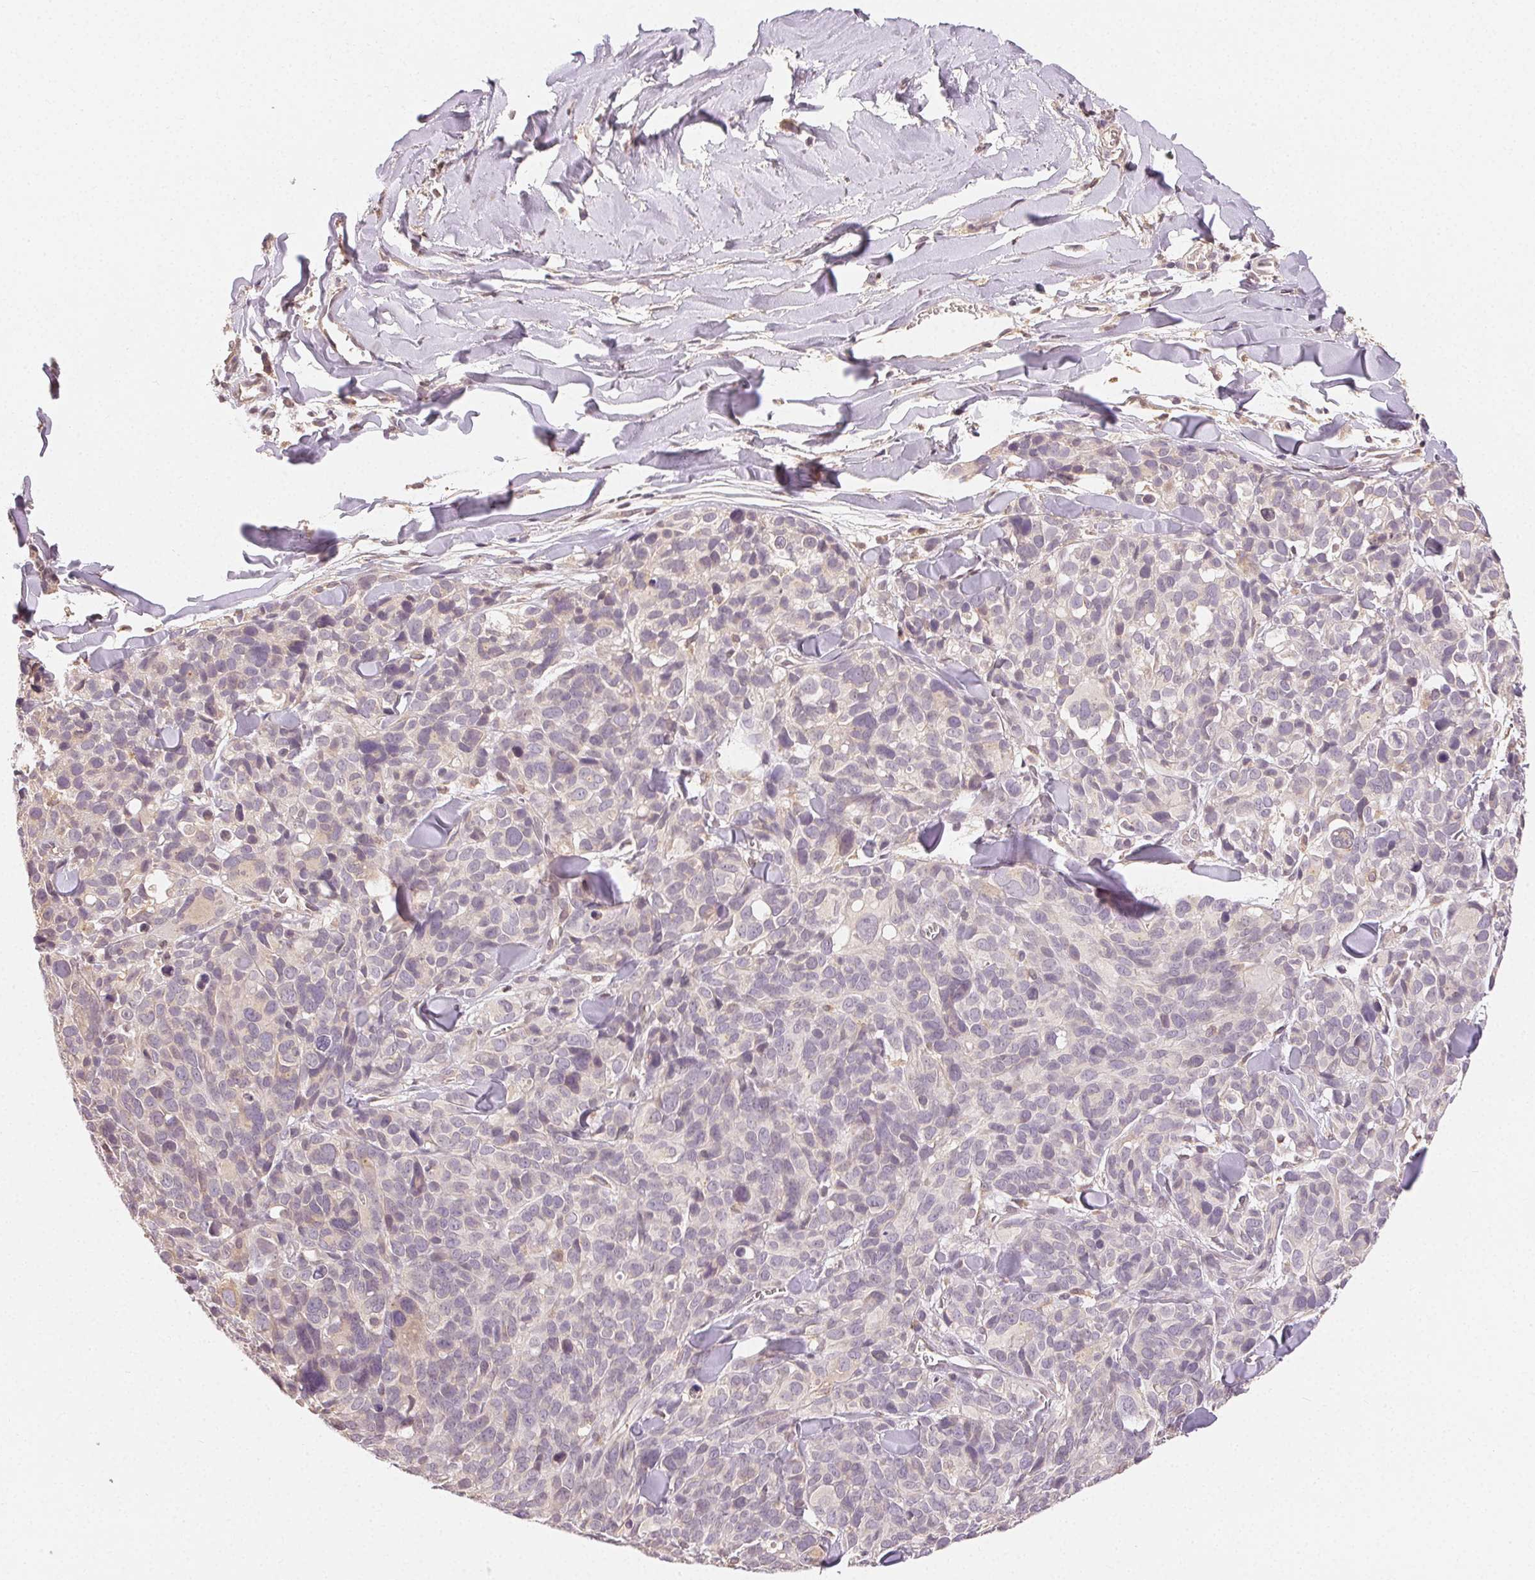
{"staining": {"intensity": "negative", "quantity": "none", "location": "none"}, "tissue": "melanoma", "cell_type": "Tumor cells", "image_type": "cancer", "snomed": [{"axis": "morphology", "description": "Malignant melanoma, NOS"}, {"axis": "topography", "description": "Skin"}], "caption": "Immunohistochemistry photomicrograph of neoplastic tissue: melanoma stained with DAB (3,3'-diaminobenzidine) demonstrates no significant protein positivity in tumor cells. (DAB immunohistochemistry (IHC) with hematoxylin counter stain).", "gene": "SEZ6L2", "patient": {"sex": "male", "age": 51}}